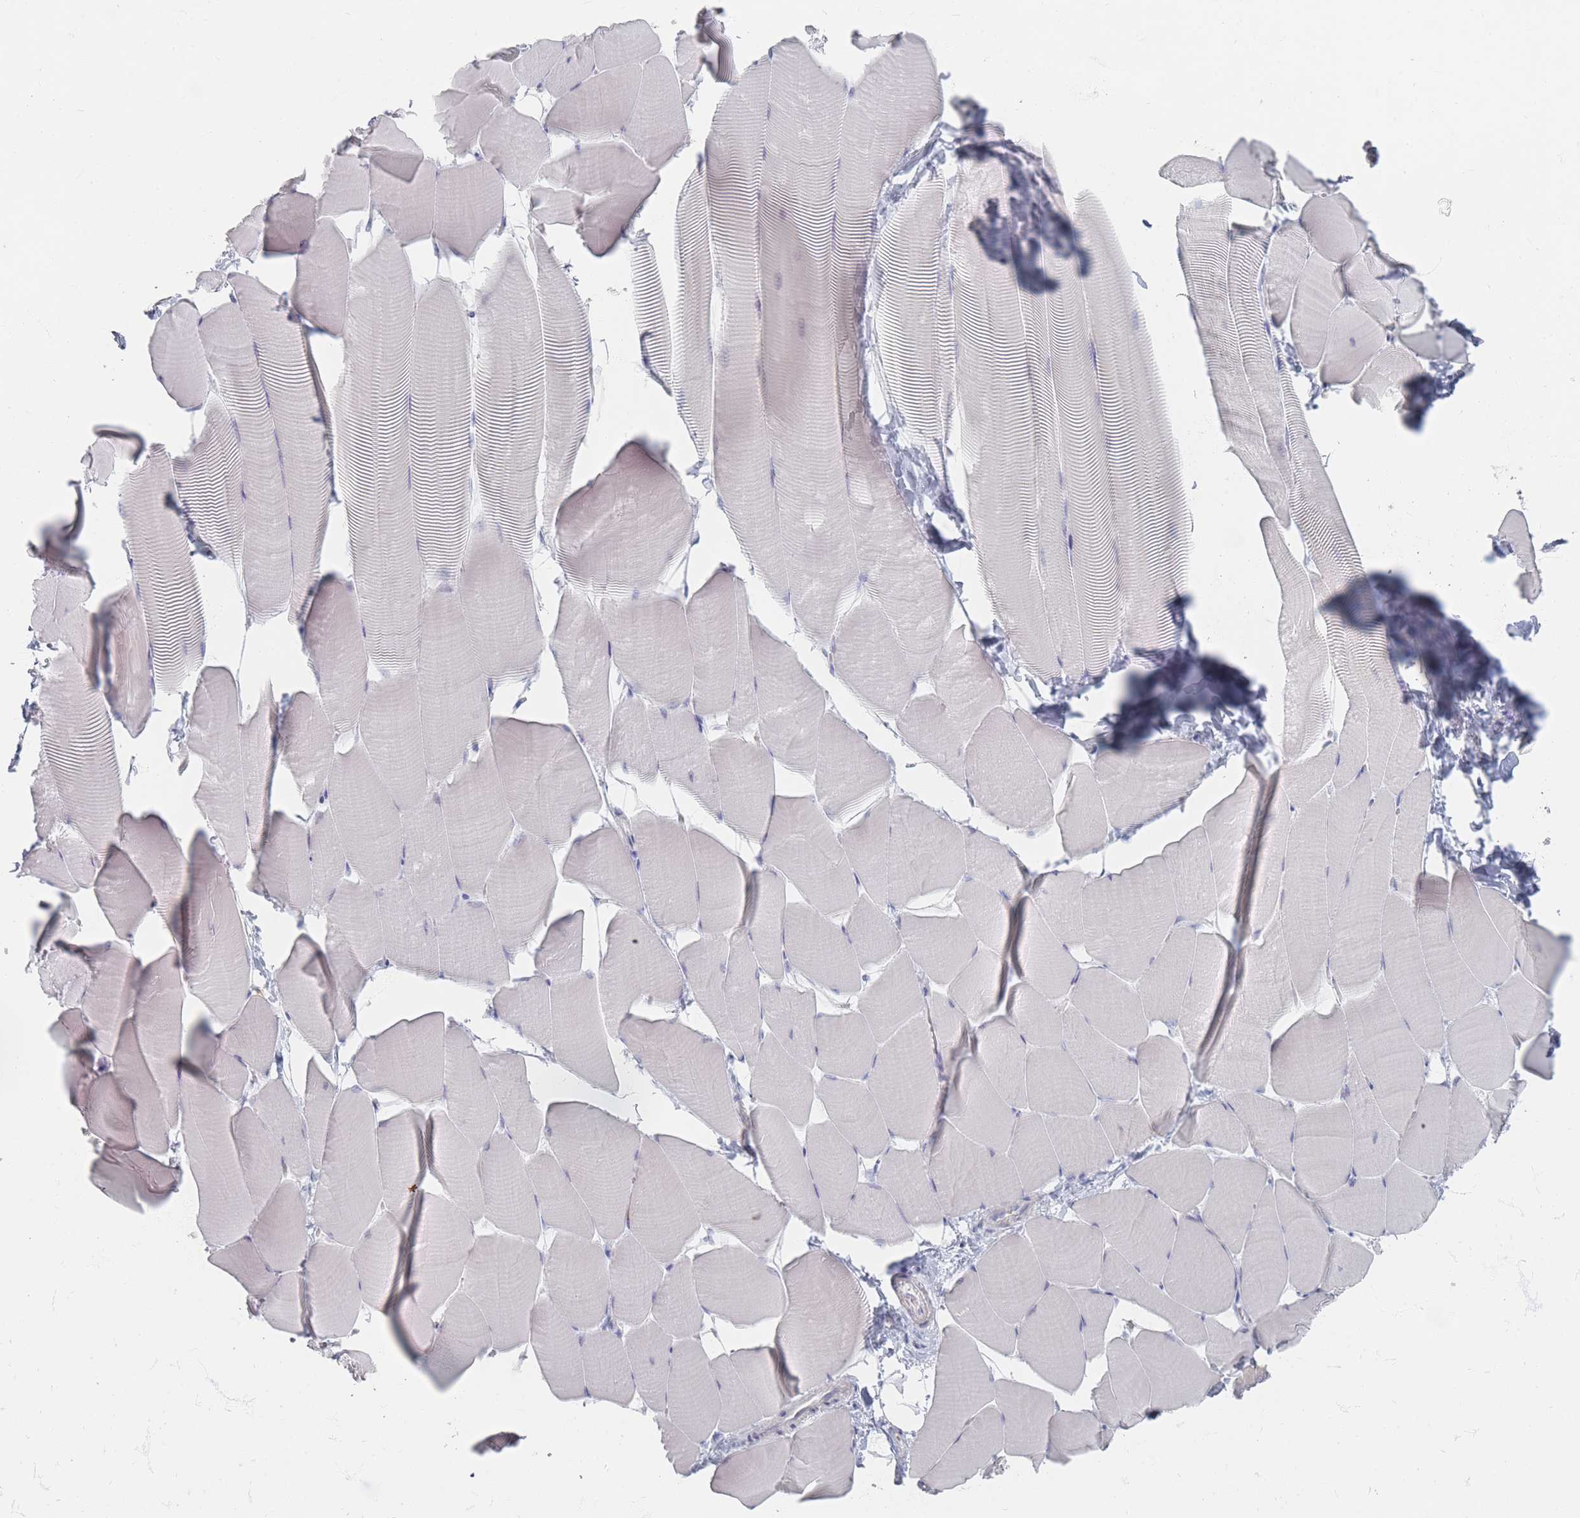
{"staining": {"intensity": "negative", "quantity": "none", "location": "none"}, "tissue": "skeletal muscle", "cell_type": "Myocytes", "image_type": "normal", "snomed": [{"axis": "morphology", "description": "Normal tissue, NOS"}, {"axis": "topography", "description": "Skeletal muscle"}], "caption": "Myocytes show no significant positivity in benign skeletal muscle.", "gene": "CD37", "patient": {"sex": "male", "age": 25}}